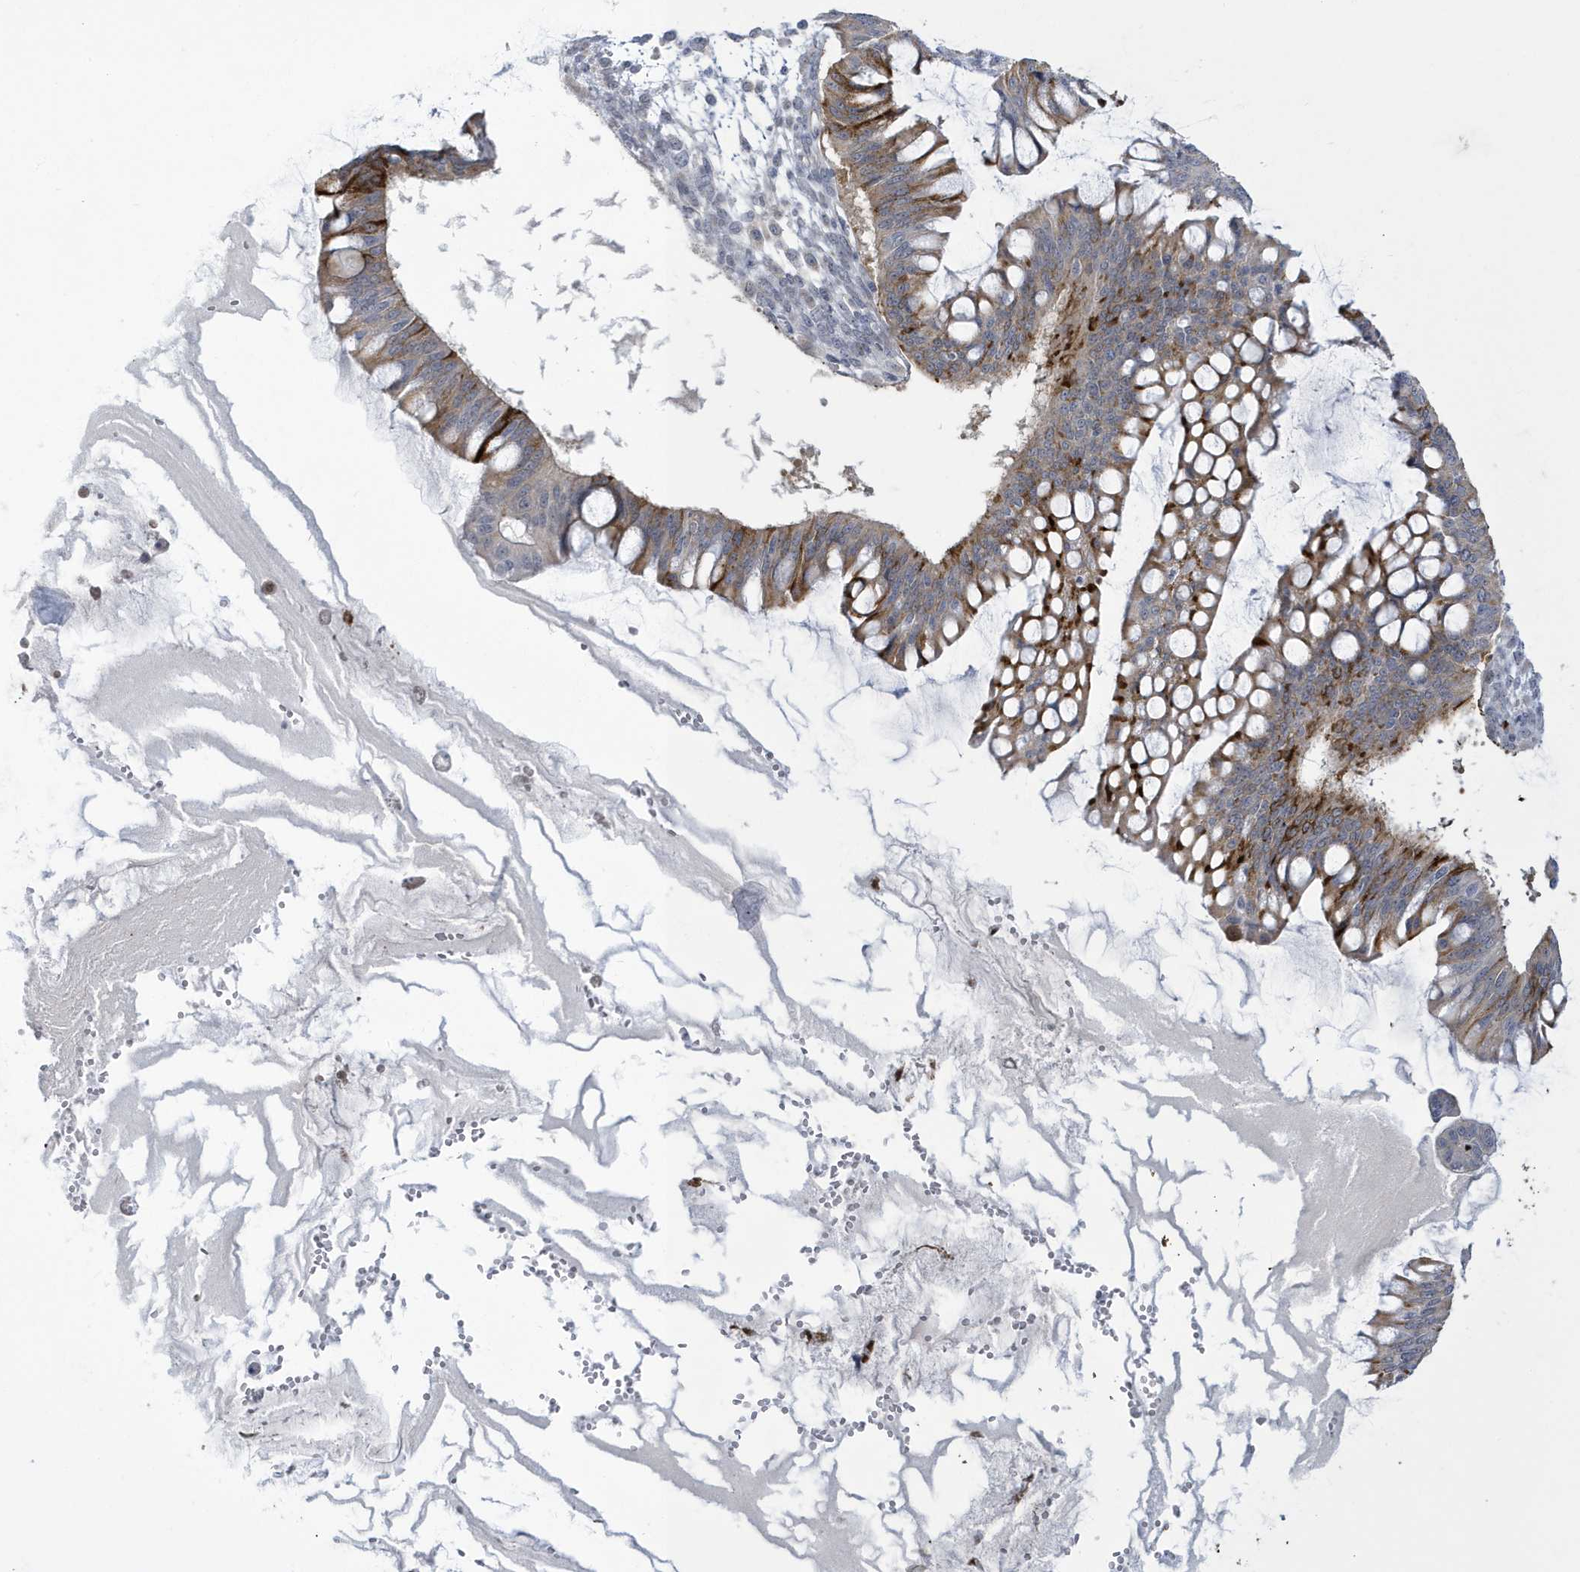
{"staining": {"intensity": "strong", "quantity": ">75%", "location": "cytoplasmic/membranous"}, "tissue": "ovarian cancer", "cell_type": "Tumor cells", "image_type": "cancer", "snomed": [{"axis": "morphology", "description": "Cystadenocarcinoma, mucinous, NOS"}, {"axis": "topography", "description": "Ovary"}], "caption": "Approximately >75% of tumor cells in mucinous cystadenocarcinoma (ovarian) demonstrate strong cytoplasmic/membranous protein expression as visualized by brown immunohistochemical staining.", "gene": "ZNF654", "patient": {"sex": "female", "age": 73}}